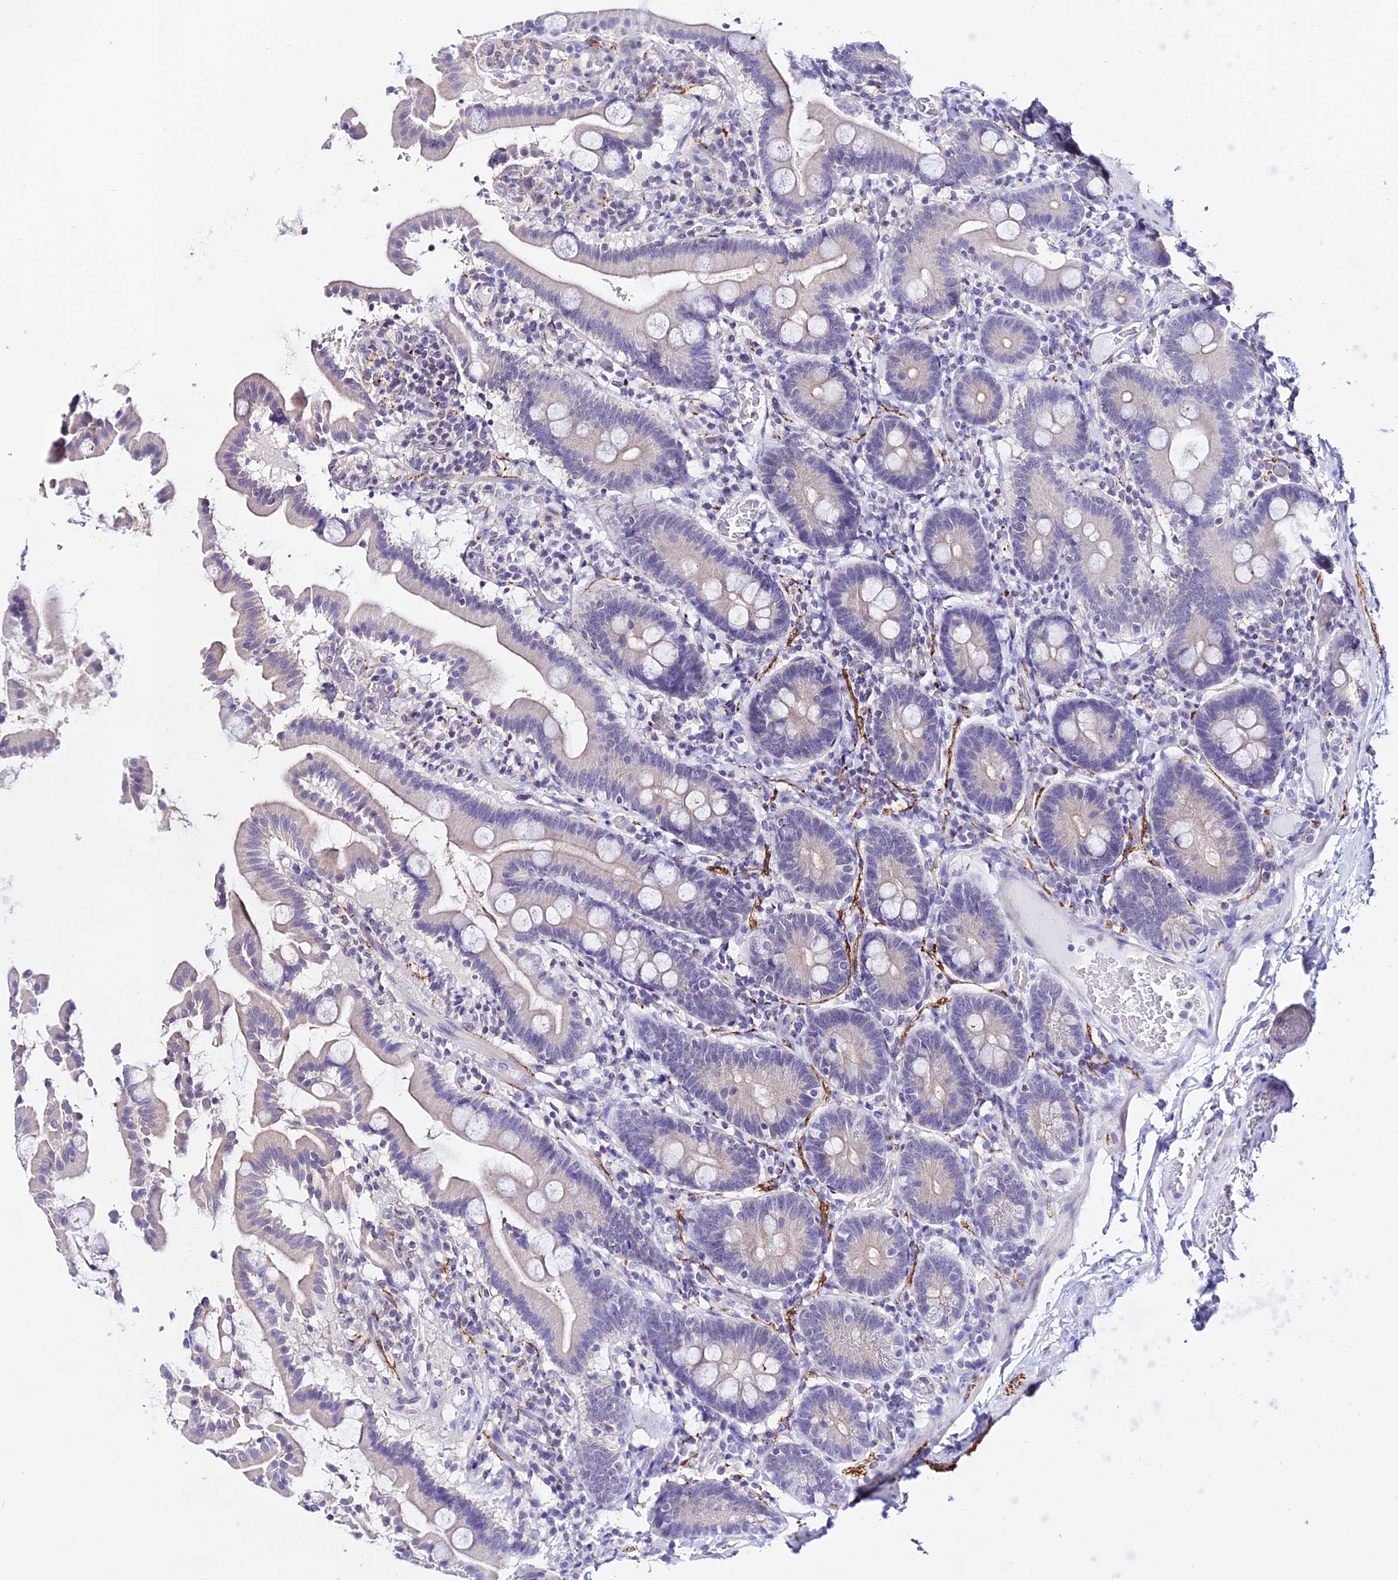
{"staining": {"intensity": "weak", "quantity": "<25%", "location": "cytoplasmic/membranous"}, "tissue": "duodenum", "cell_type": "Glandular cells", "image_type": "normal", "snomed": [{"axis": "morphology", "description": "Normal tissue, NOS"}, {"axis": "topography", "description": "Duodenum"}], "caption": "A photomicrograph of duodenum stained for a protein shows no brown staining in glandular cells. The staining was performed using DAB to visualize the protein expression in brown, while the nuclei were stained in blue with hematoxylin (Magnification: 20x).", "gene": "ATG16L2", "patient": {"sex": "male", "age": 55}}